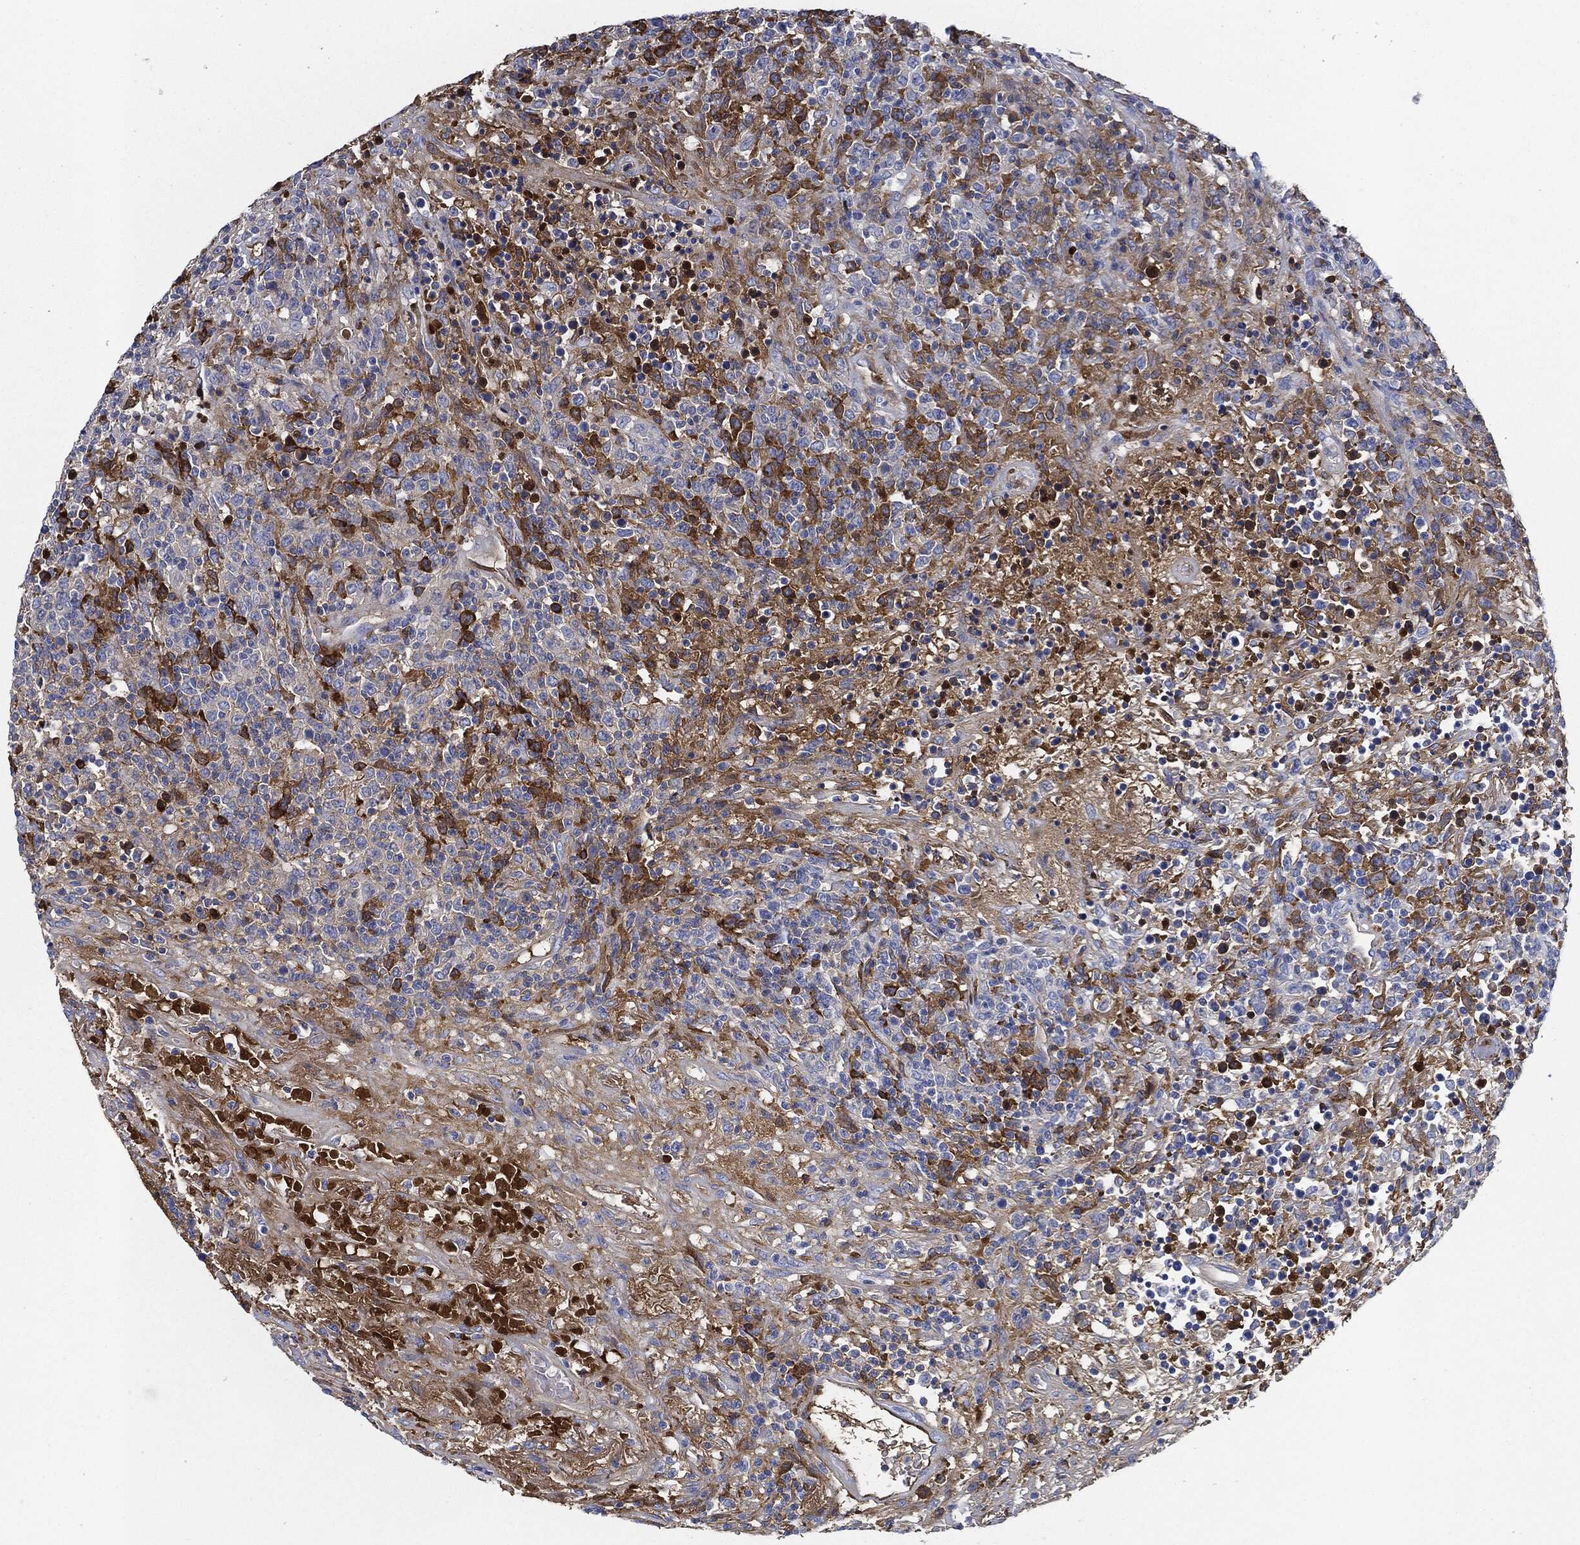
{"staining": {"intensity": "negative", "quantity": "none", "location": "none"}, "tissue": "lymphoma", "cell_type": "Tumor cells", "image_type": "cancer", "snomed": [{"axis": "morphology", "description": "Malignant lymphoma, non-Hodgkin's type, High grade"}, {"axis": "topography", "description": "Lung"}], "caption": "Photomicrograph shows no protein positivity in tumor cells of lymphoma tissue.", "gene": "IGLV6-57", "patient": {"sex": "male", "age": 79}}